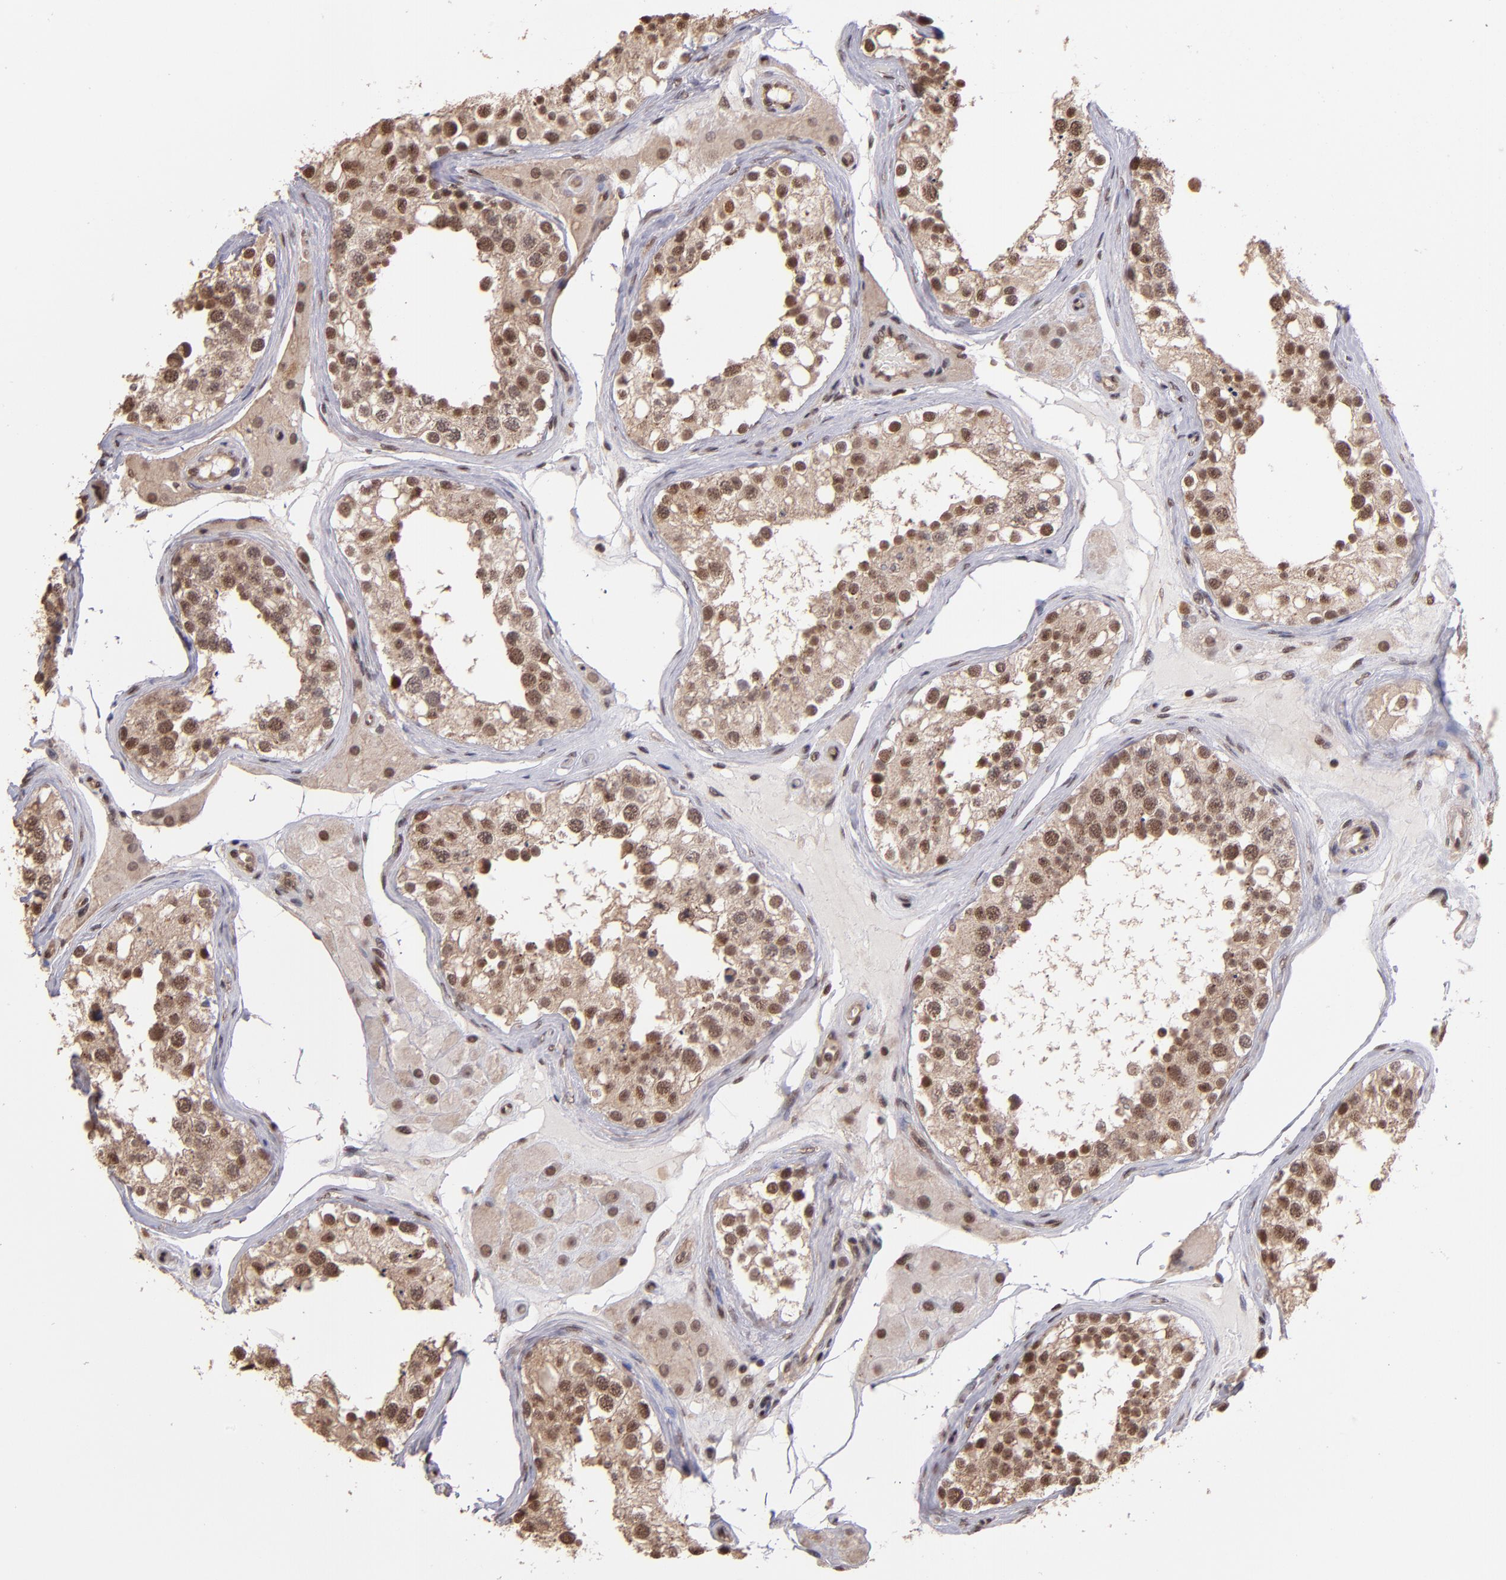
{"staining": {"intensity": "moderate", "quantity": ">75%", "location": "nuclear"}, "tissue": "testis", "cell_type": "Cells in seminiferous ducts", "image_type": "normal", "snomed": [{"axis": "morphology", "description": "Normal tissue, NOS"}, {"axis": "topography", "description": "Testis"}], "caption": "Protein expression analysis of benign human testis reveals moderate nuclear positivity in approximately >75% of cells in seminiferous ducts. (DAB (3,3'-diaminobenzidine) IHC with brightfield microscopy, high magnification).", "gene": "TERF2", "patient": {"sex": "male", "age": 68}}